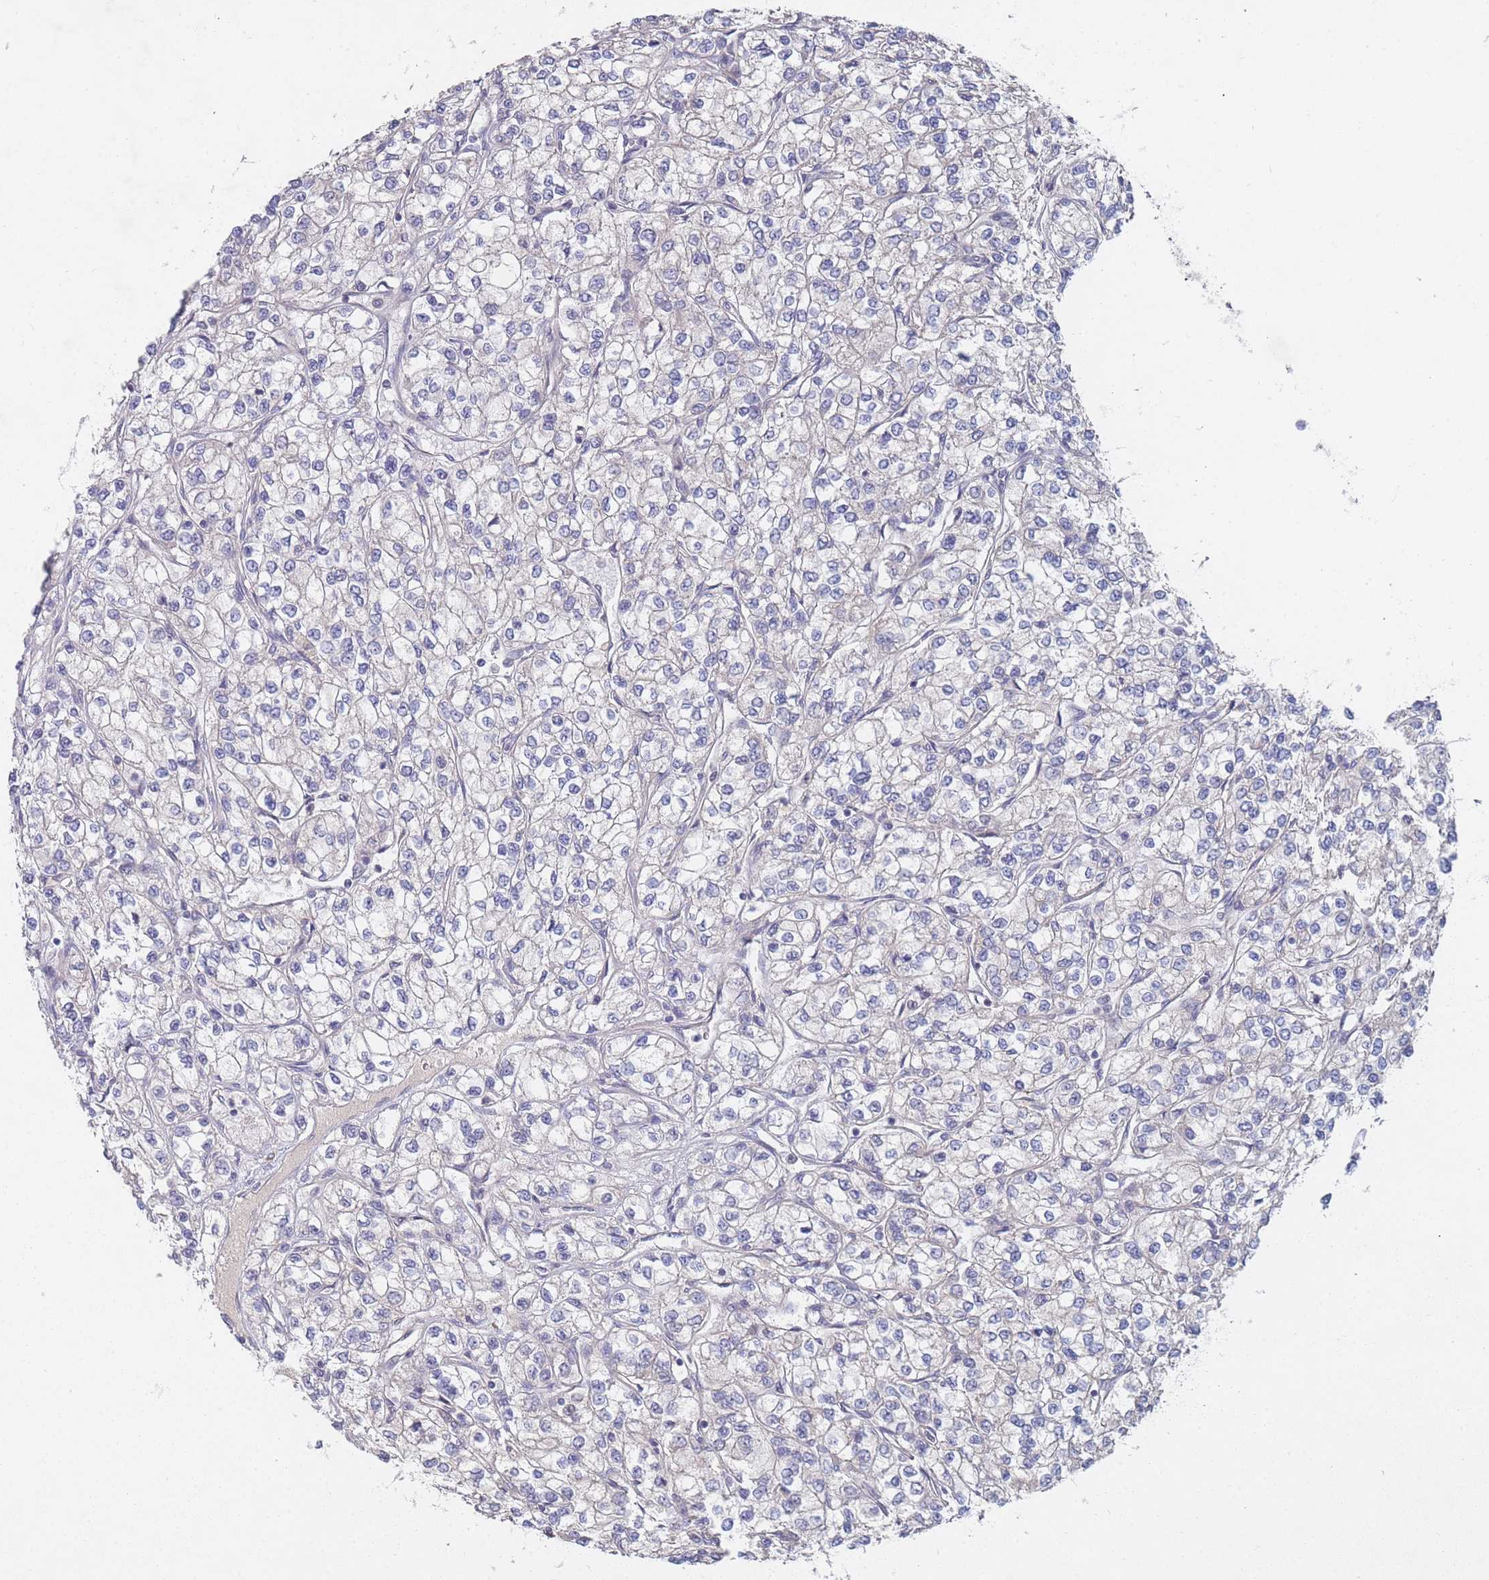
{"staining": {"intensity": "negative", "quantity": "none", "location": "none"}, "tissue": "renal cancer", "cell_type": "Tumor cells", "image_type": "cancer", "snomed": [{"axis": "morphology", "description": "Adenocarcinoma, NOS"}, {"axis": "topography", "description": "Kidney"}], "caption": "Renal cancer (adenocarcinoma) was stained to show a protein in brown. There is no significant positivity in tumor cells.", "gene": "SLC35F5", "patient": {"sex": "male", "age": 80}}